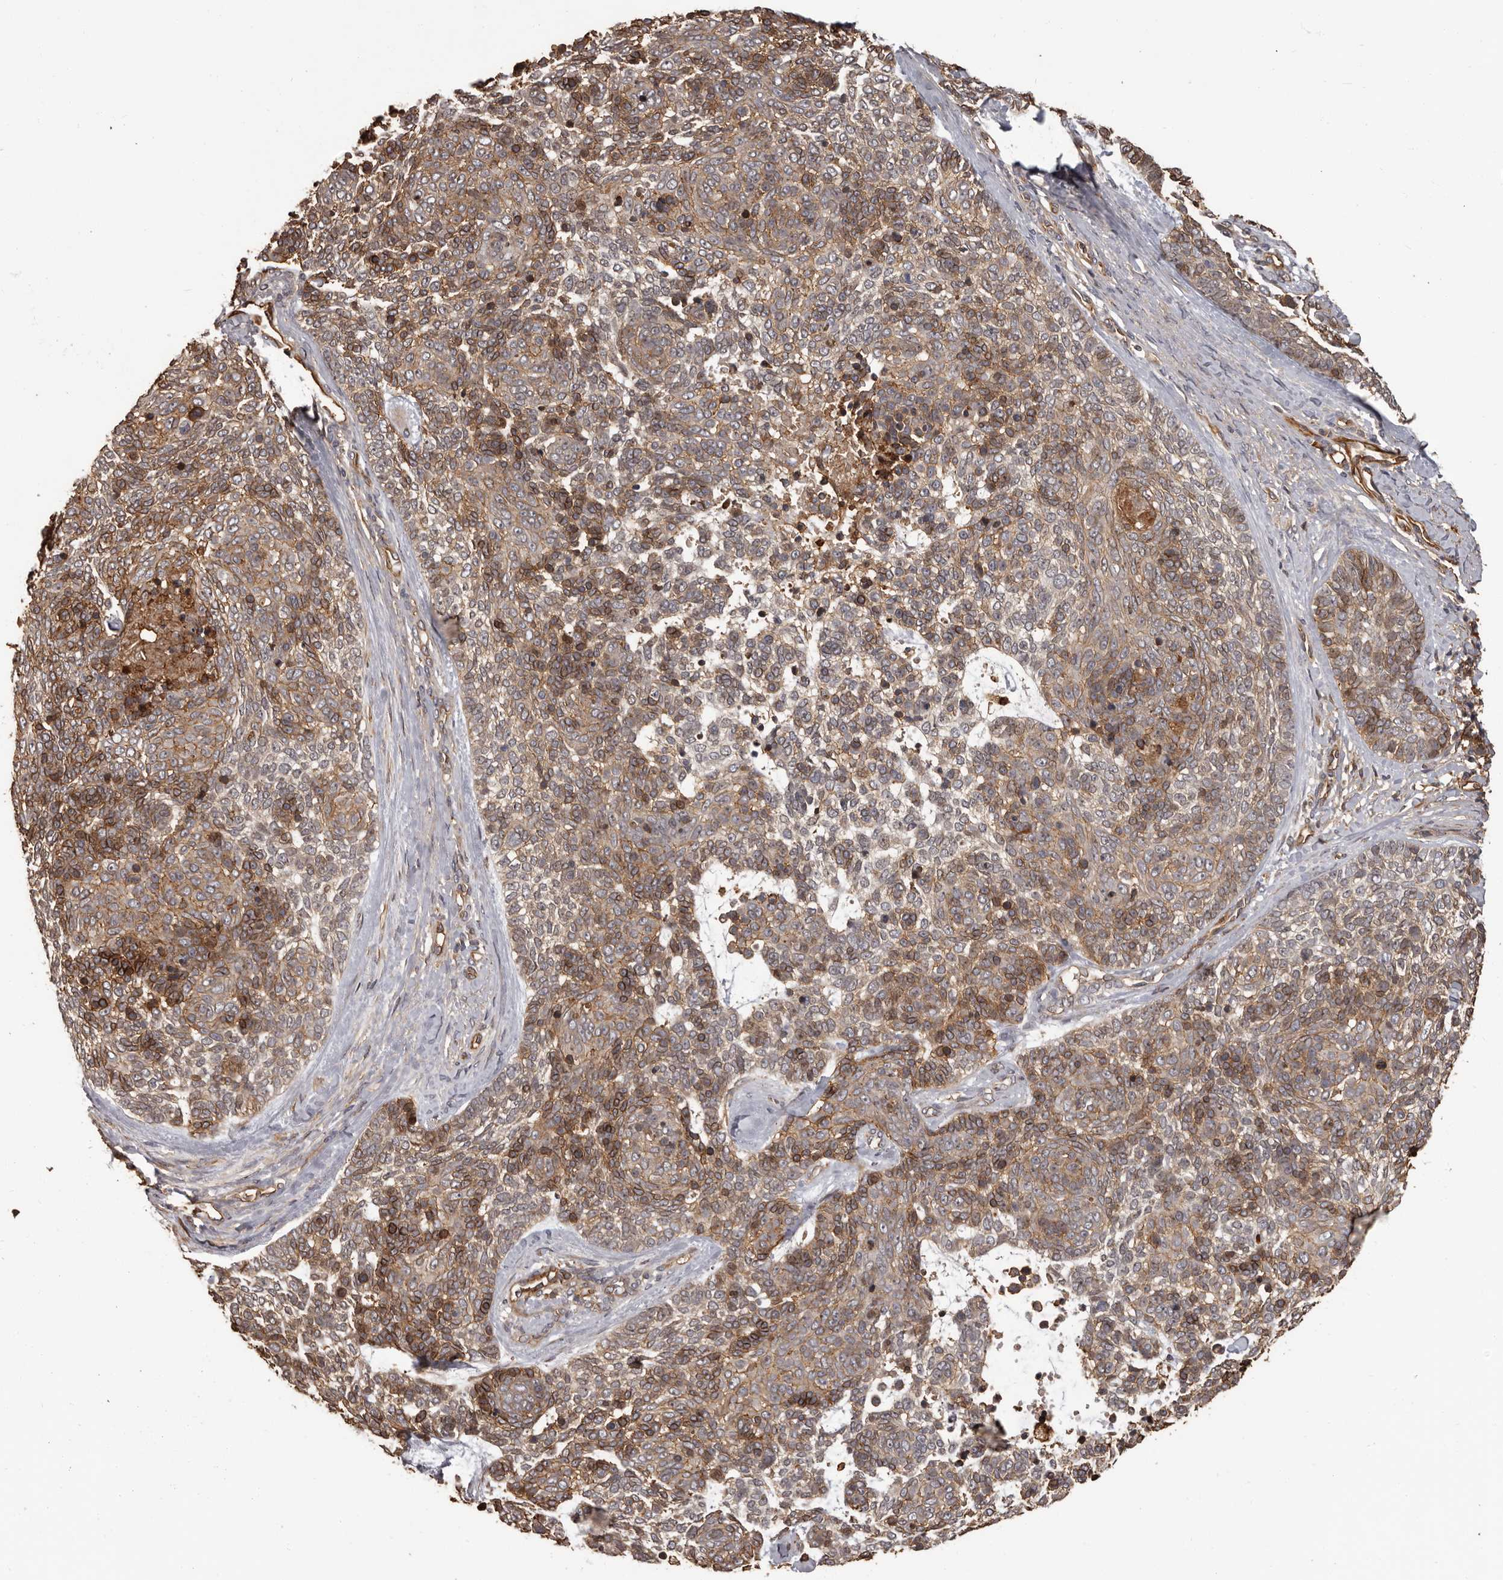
{"staining": {"intensity": "strong", "quantity": "<25%", "location": "cytoplasmic/membranous"}, "tissue": "skin cancer", "cell_type": "Tumor cells", "image_type": "cancer", "snomed": [{"axis": "morphology", "description": "Basal cell carcinoma"}, {"axis": "topography", "description": "Skin"}], "caption": "DAB immunohistochemical staining of human skin cancer shows strong cytoplasmic/membranous protein positivity in about <25% of tumor cells. (DAB (3,3'-diaminobenzidine) IHC with brightfield microscopy, high magnification).", "gene": "SLITRK6", "patient": {"sex": "female", "age": 81}}